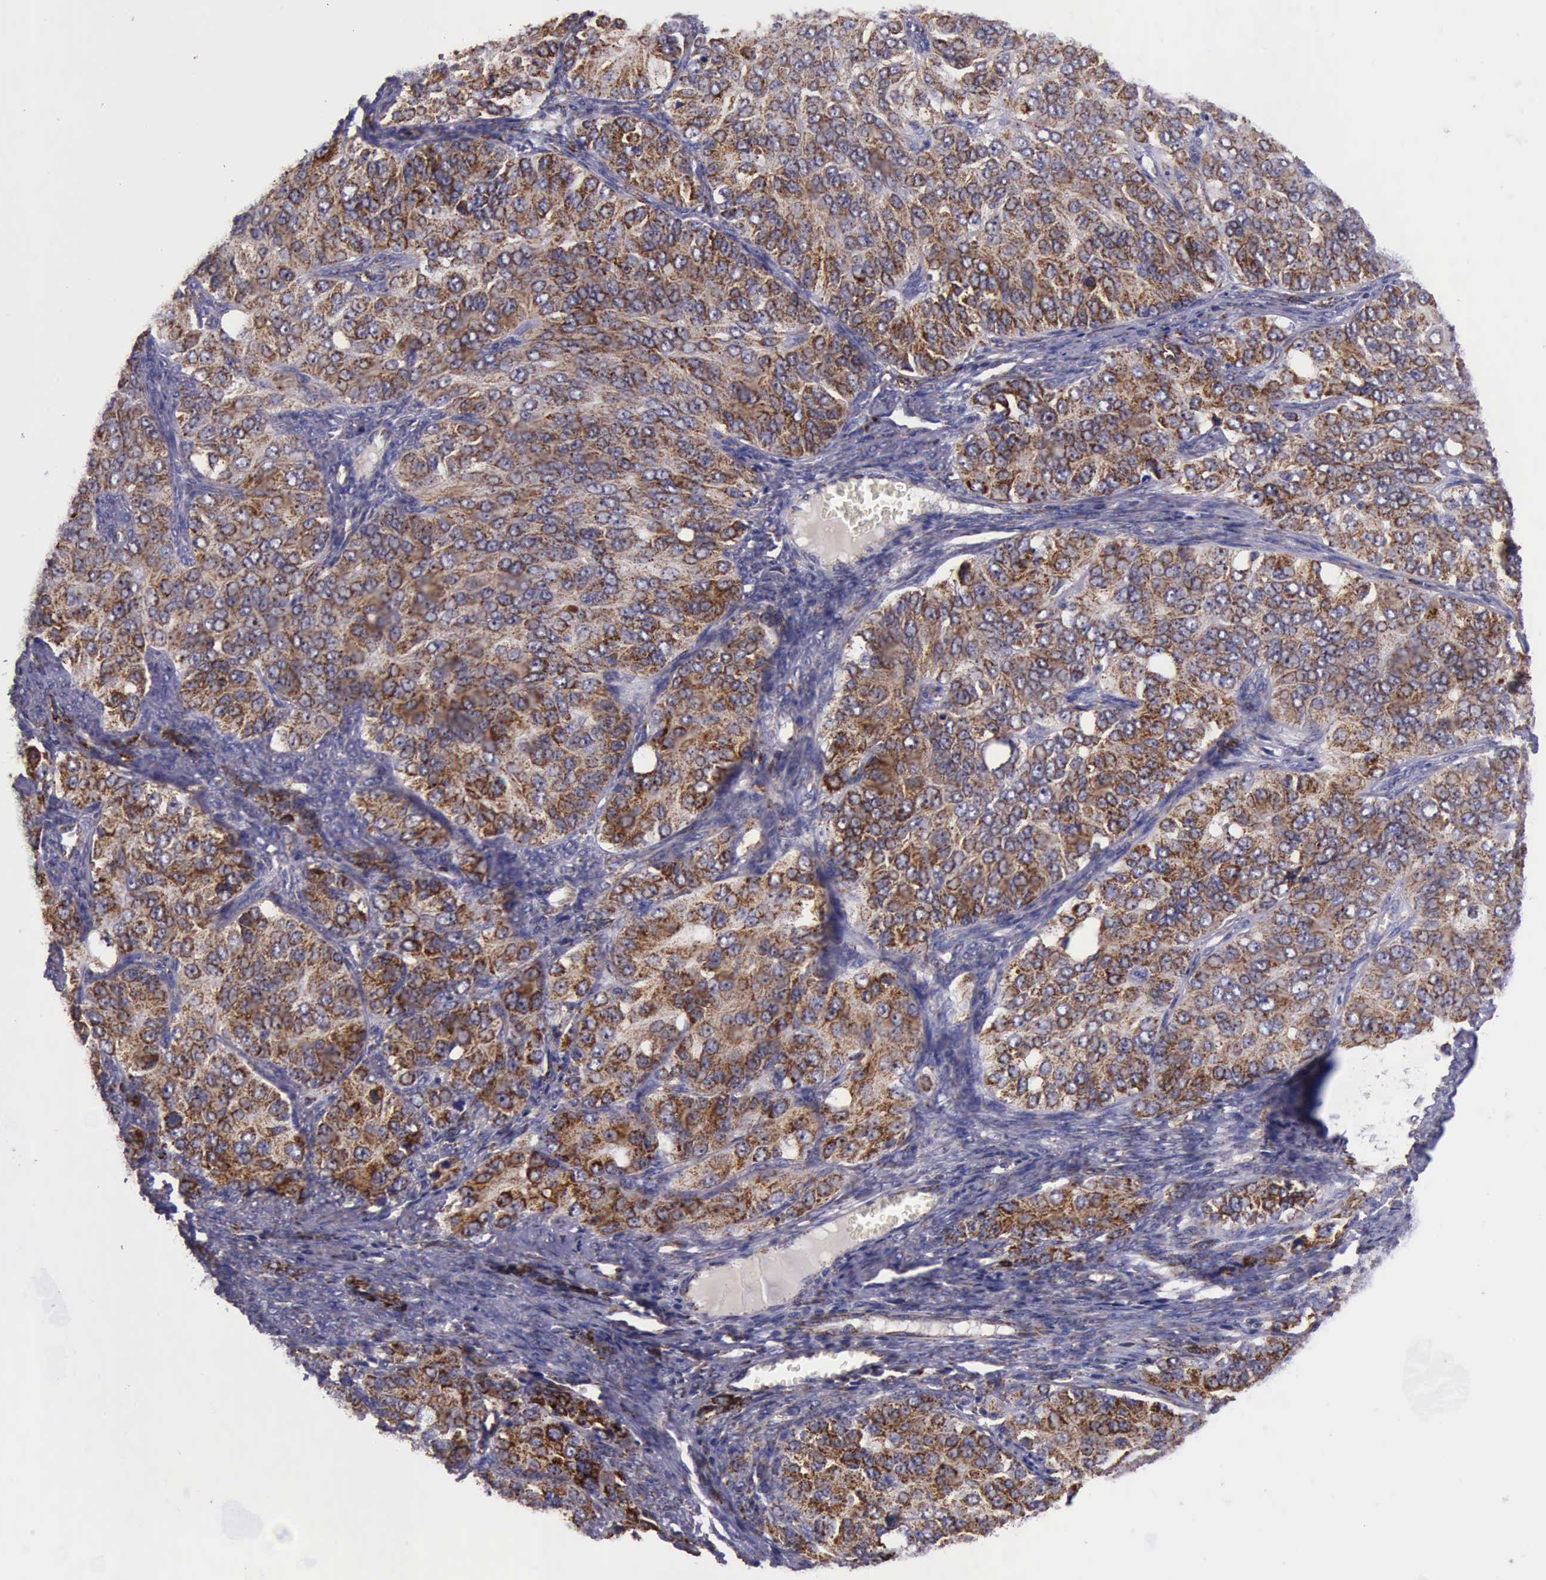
{"staining": {"intensity": "moderate", "quantity": ">75%", "location": "cytoplasmic/membranous"}, "tissue": "ovarian cancer", "cell_type": "Tumor cells", "image_type": "cancer", "snomed": [{"axis": "morphology", "description": "Carcinoma, endometroid"}, {"axis": "topography", "description": "Ovary"}], "caption": "The image displays a brown stain indicating the presence of a protein in the cytoplasmic/membranous of tumor cells in ovarian endometroid carcinoma.", "gene": "TXN2", "patient": {"sex": "female", "age": 51}}